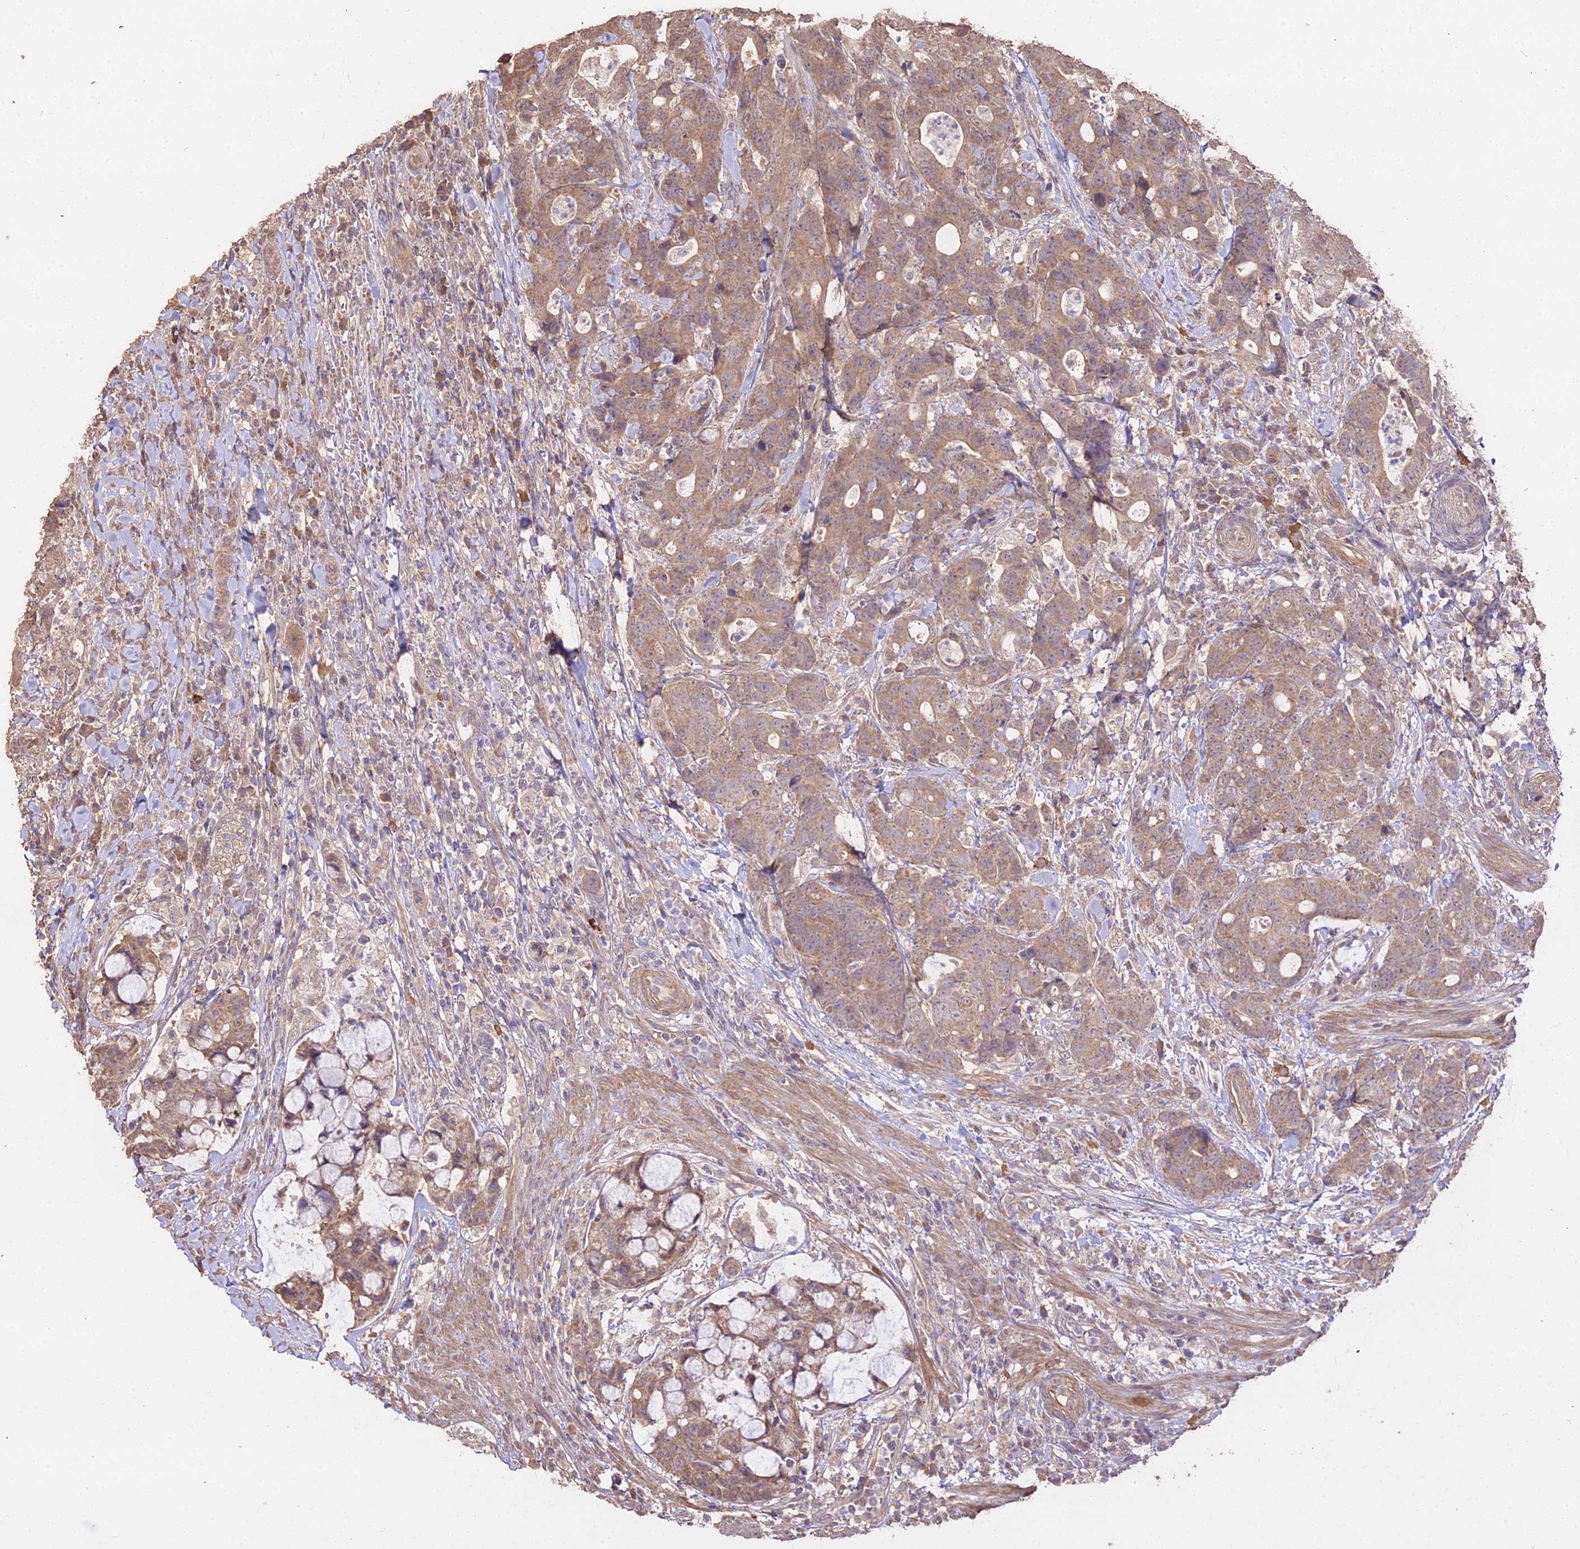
{"staining": {"intensity": "moderate", "quantity": ">75%", "location": "cytoplasmic/membranous,nuclear"}, "tissue": "colorectal cancer", "cell_type": "Tumor cells", "image_type": "cancer", "snomed": [{"axis": "morphology", "description": "Adenocarcinoma, NOS"}, {"axis": "topography", "description": "Colon"}], "caption": "Colorectal cancer (adenocarcinoma) tissue exhibits moderate cytoplasmic/membranous and nuclear expression in about >75% of tumor cells", "gene": "METTL13", "patient": {"sex": "female", "age": 82}}